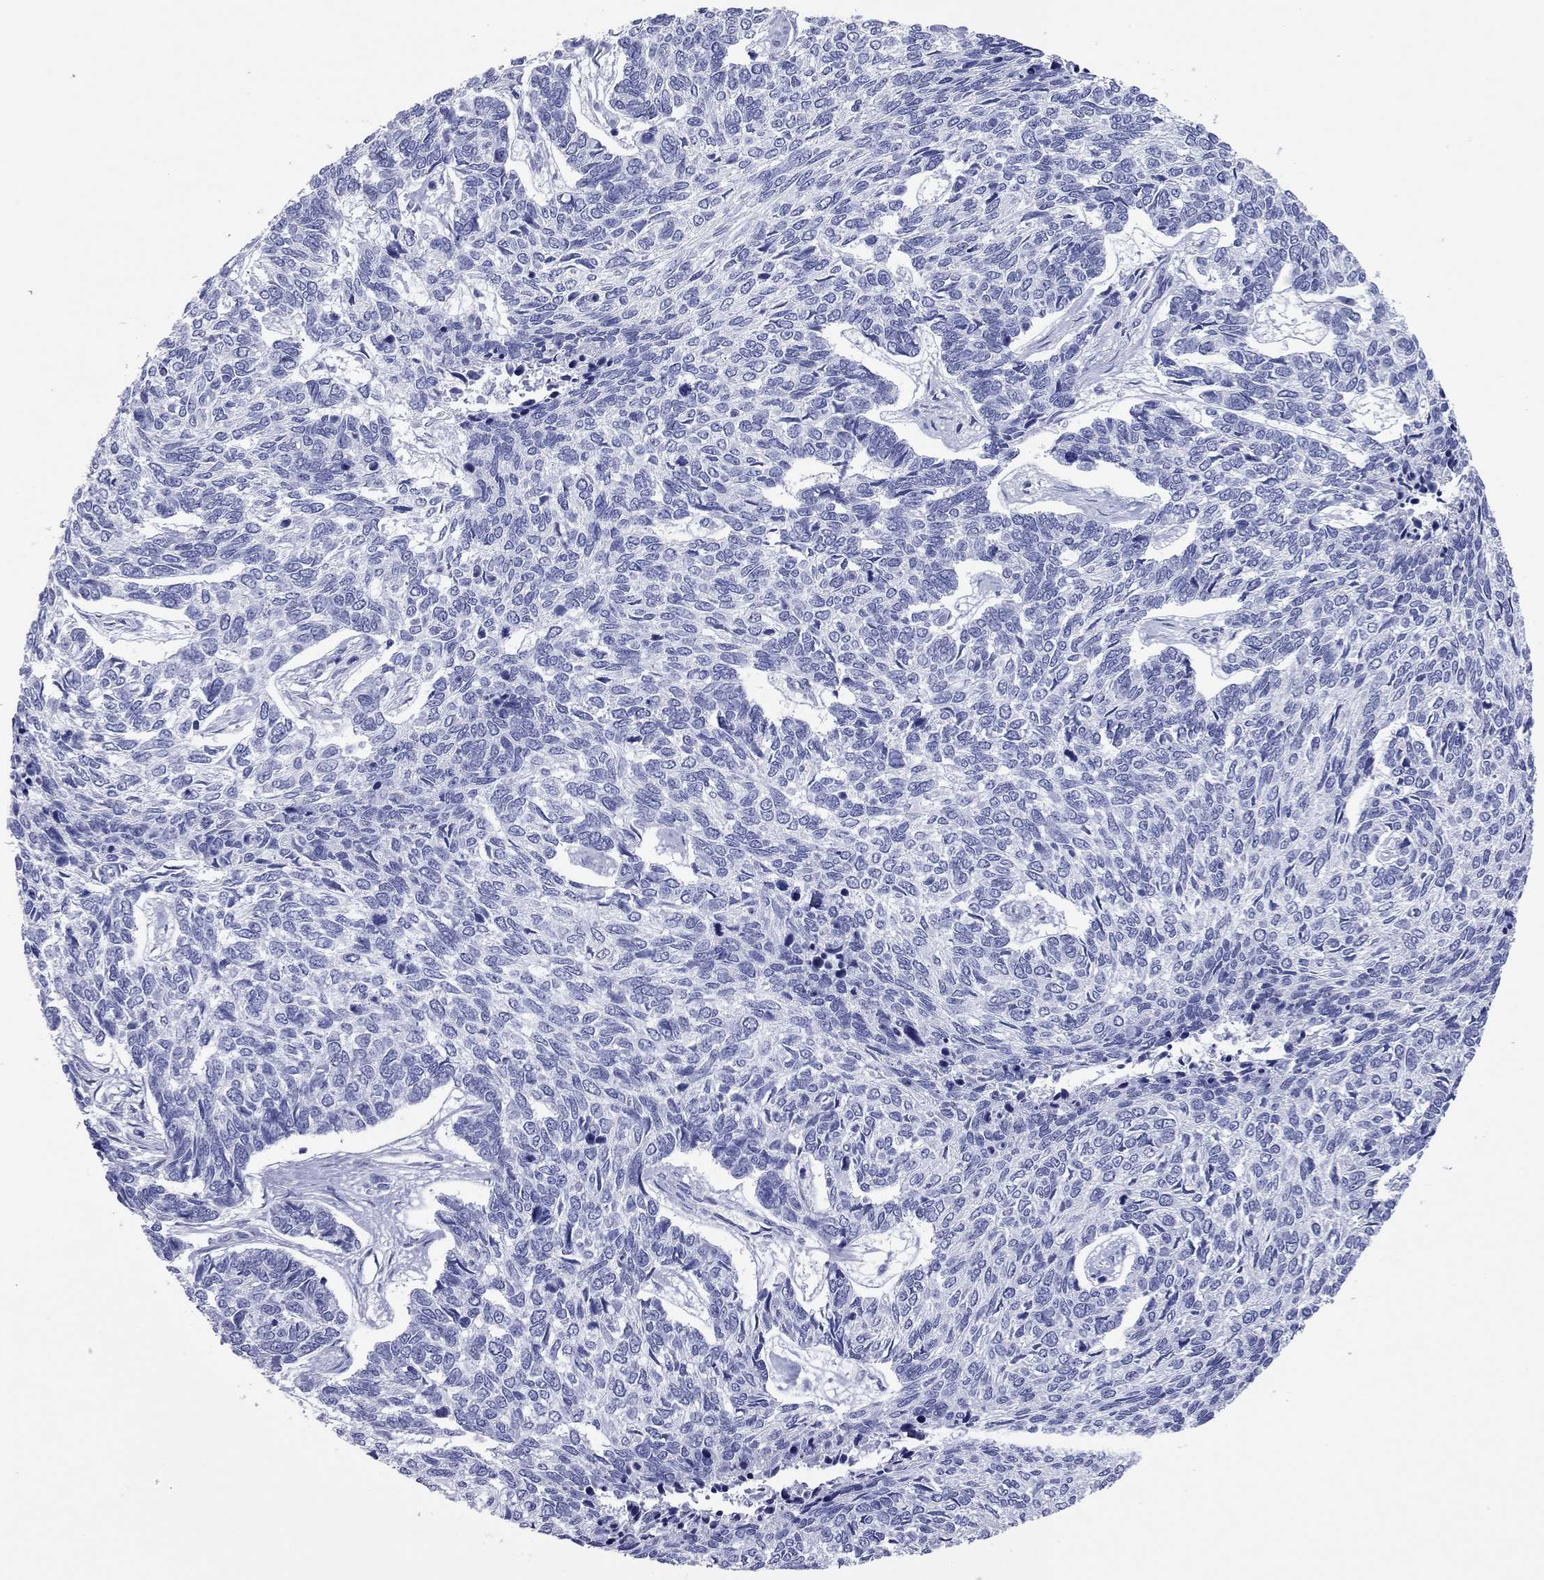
{"staining": {"intensity": "negative", "quantity": "none", "location": "none"}, "tissue": "skin cancer", "cell_type": "Tumor cells", "image_type": "cancer", "snomed": [{"axis": "morphology", "description": "Basal cell carcinoma"}, {"axis": "topography", "description": "Skin"}], "caption": "The histopathology image reveals no staining of tumor cells in skin basal cell carcinoma.", "gene": "VSIG10", "patient": {"sex": "female", "age": 65}}